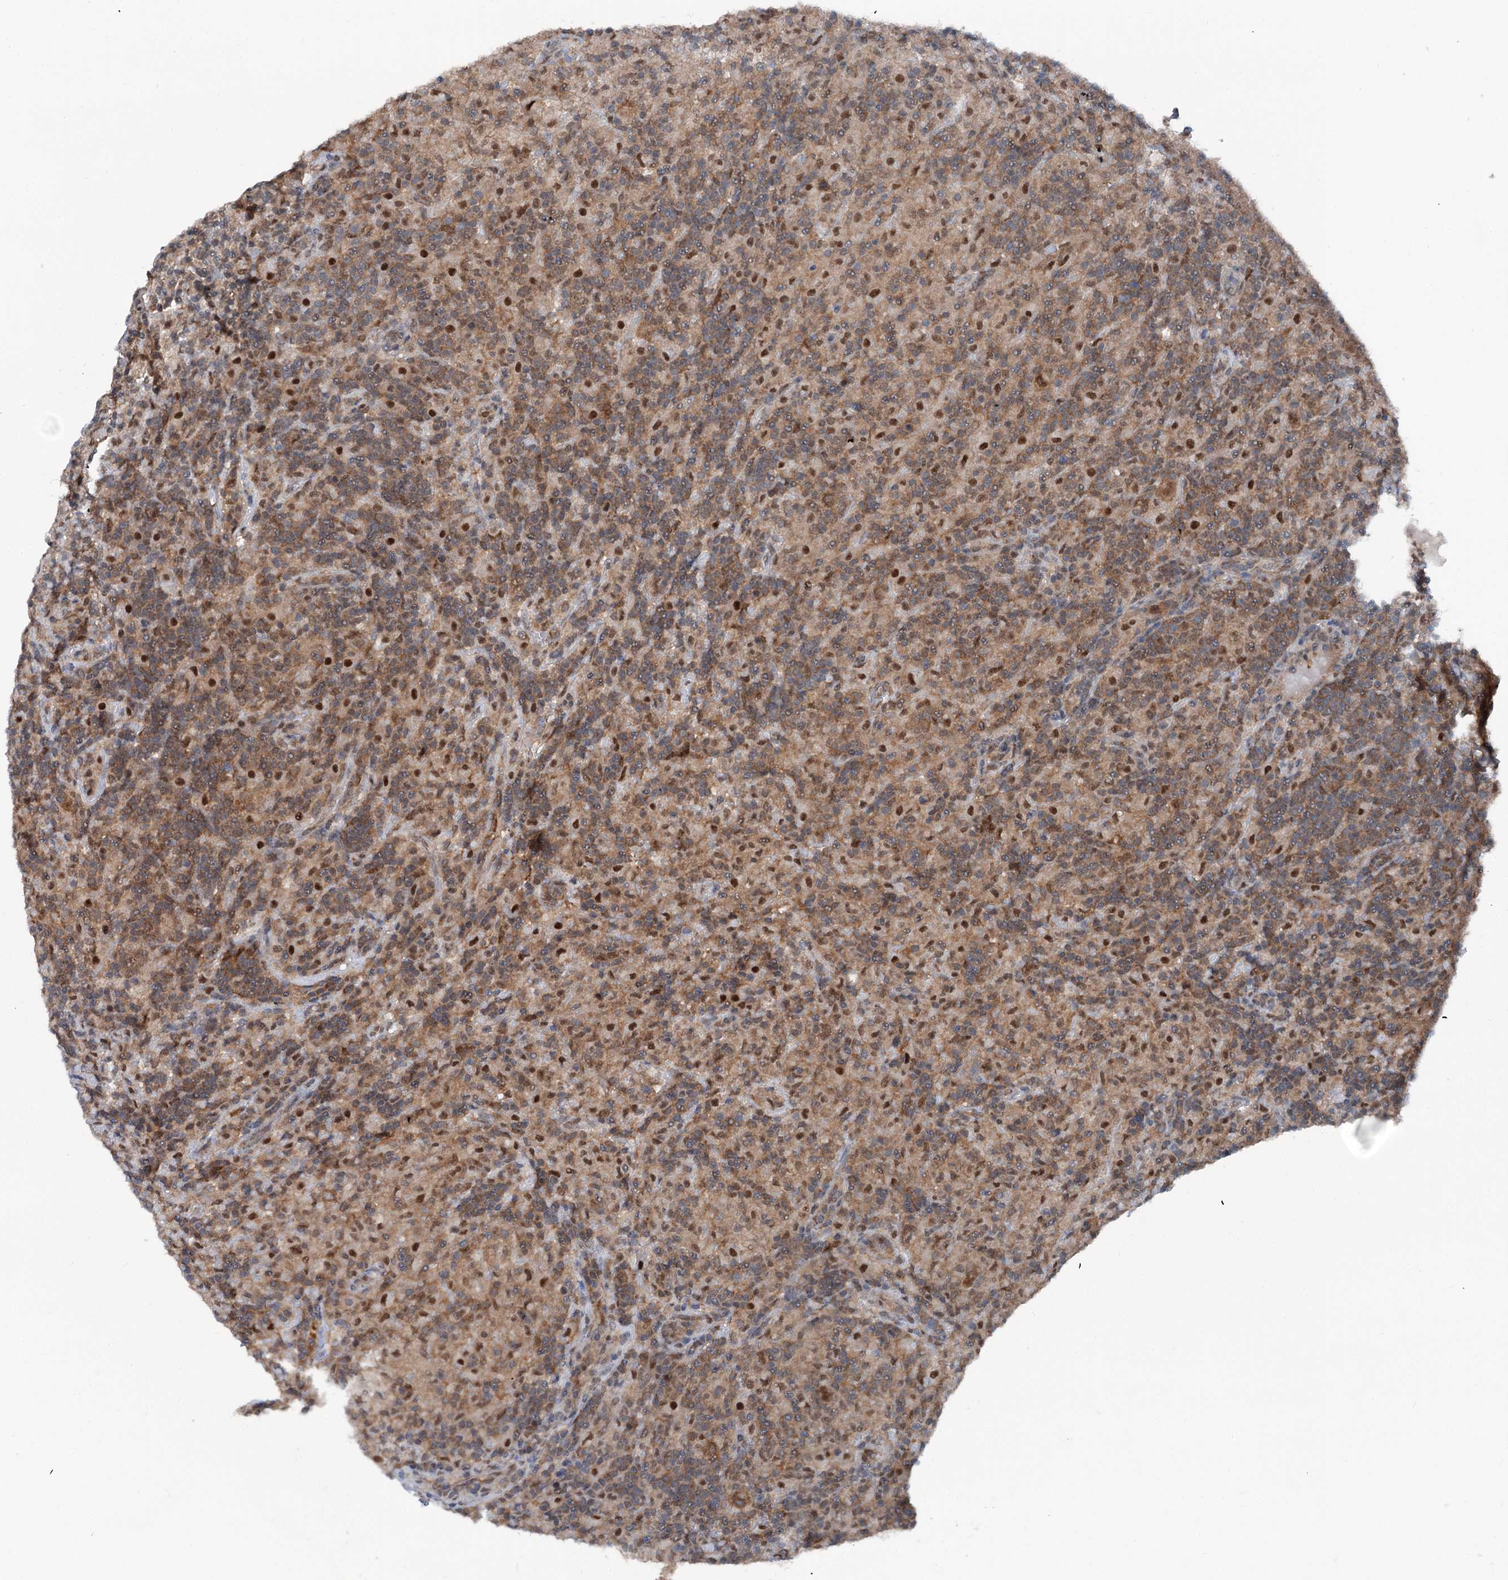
{"staining": {"intensity": "moderate", "quantity": "25%-75%", "location": "cytoplasmic/membranous,nuclear"}, "tissue": "lymphoma", "cell_type": "Tumor cells", "image_type": "cancer", "snomed": [{"axis": "morphology", "description": "Hodgkin's disease, NOS"}, {"axis": "topography", "description": "Lymph node"}], "caption": "Immunohistochemistry (IHC) (DAB) staining of human lymphoma shows moderate cytoplasmic/membranous and nuclear protein expression in about 25%-75% of tumor cells.", "gene": "PSMD13", "patient": {"sex": "male", "age": 70}}